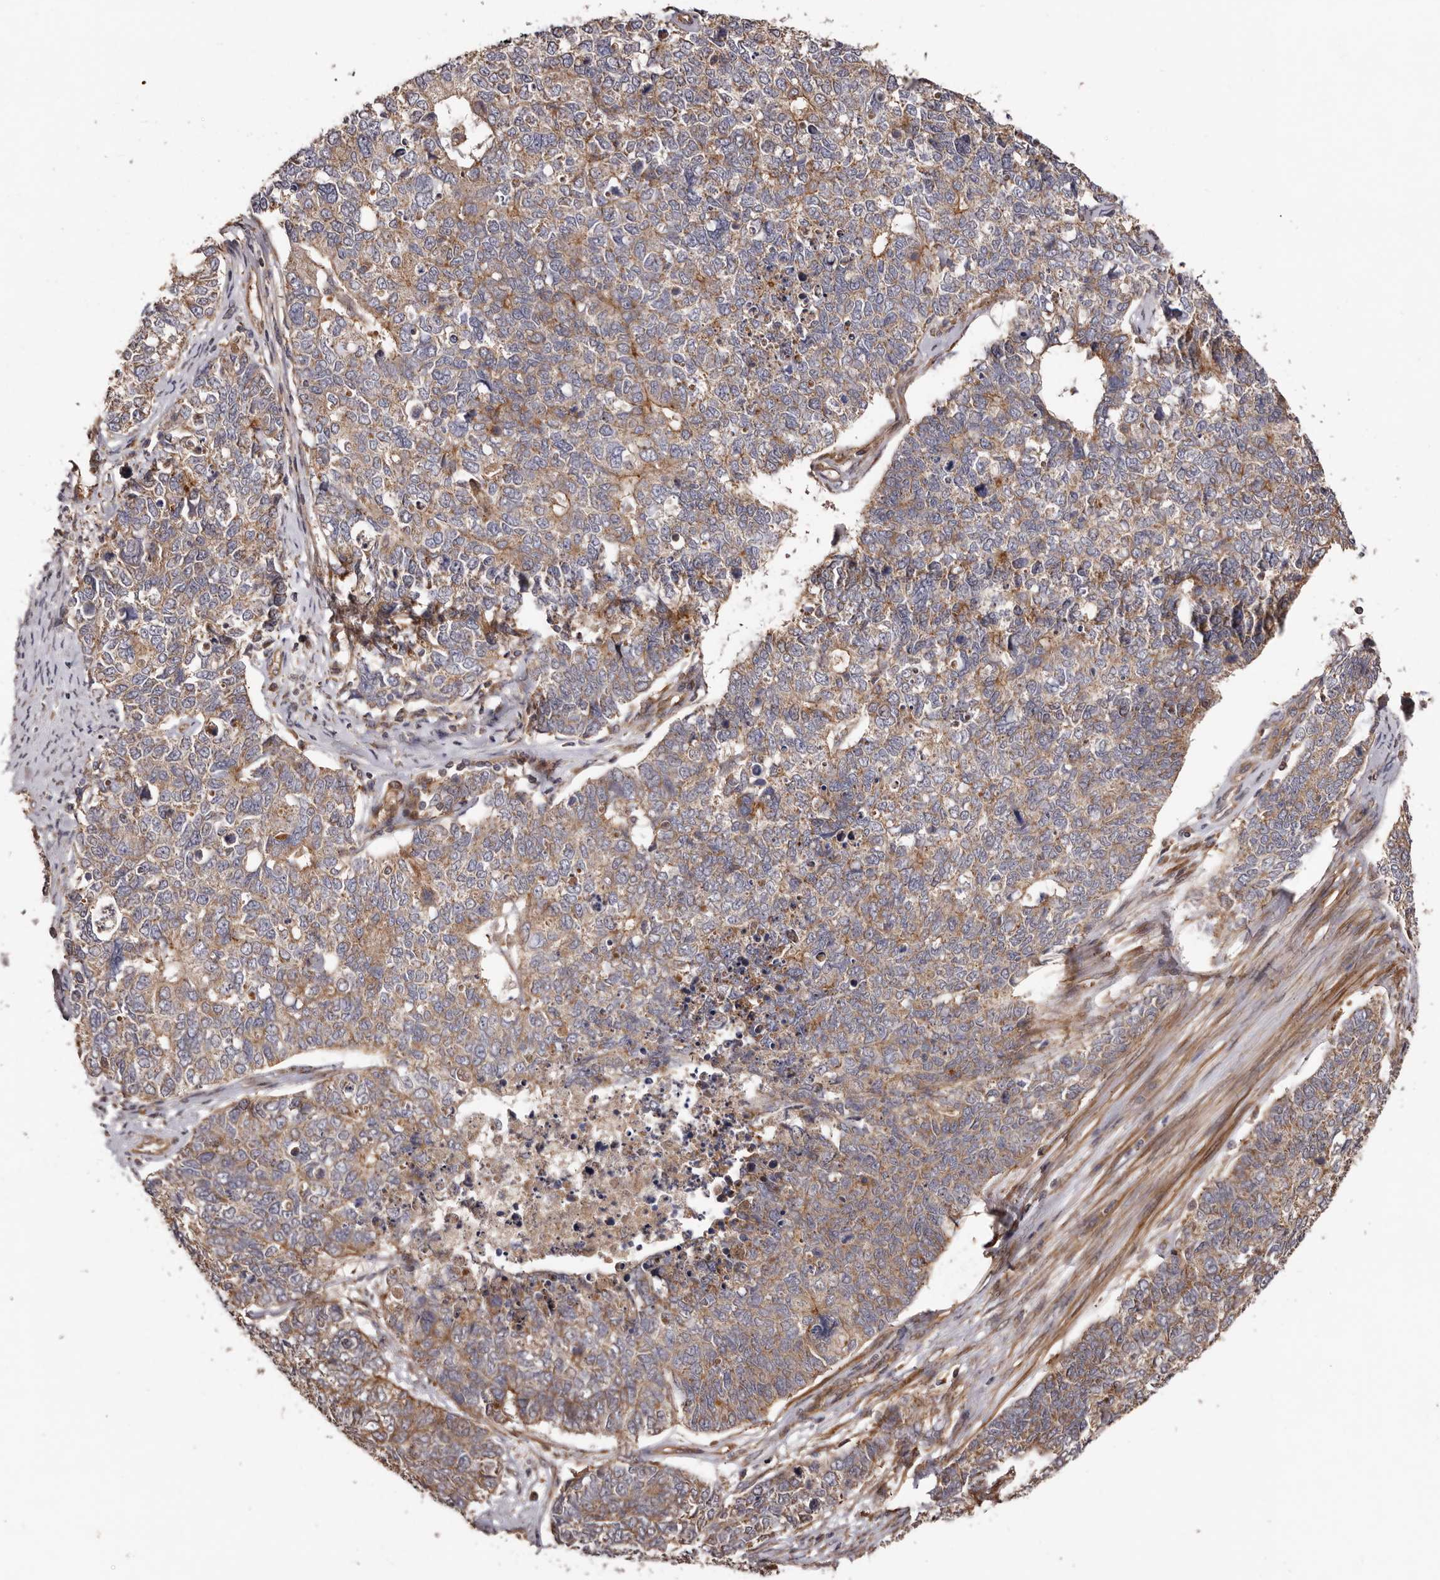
{"staining": {"intensity": "weak", "quantity": ">75%", "location": "cytoplasmic/membranous"}, "tissue": "cervical cancer", "cell_type": "Tumor cells", "image_type": "cancer", "snomed": [{"axis": "morphology", "description": "Squamous cell carcinoma, NOS"}, {"axis": "topography", "description": "Cervix"}], "caption": "Squamous cell carcinoma (cervical) stained with a protein marker reveals weak staining in tumor cells.", "gene": "GTPBP1", "patient": {"sex": "female", "age": 63}}